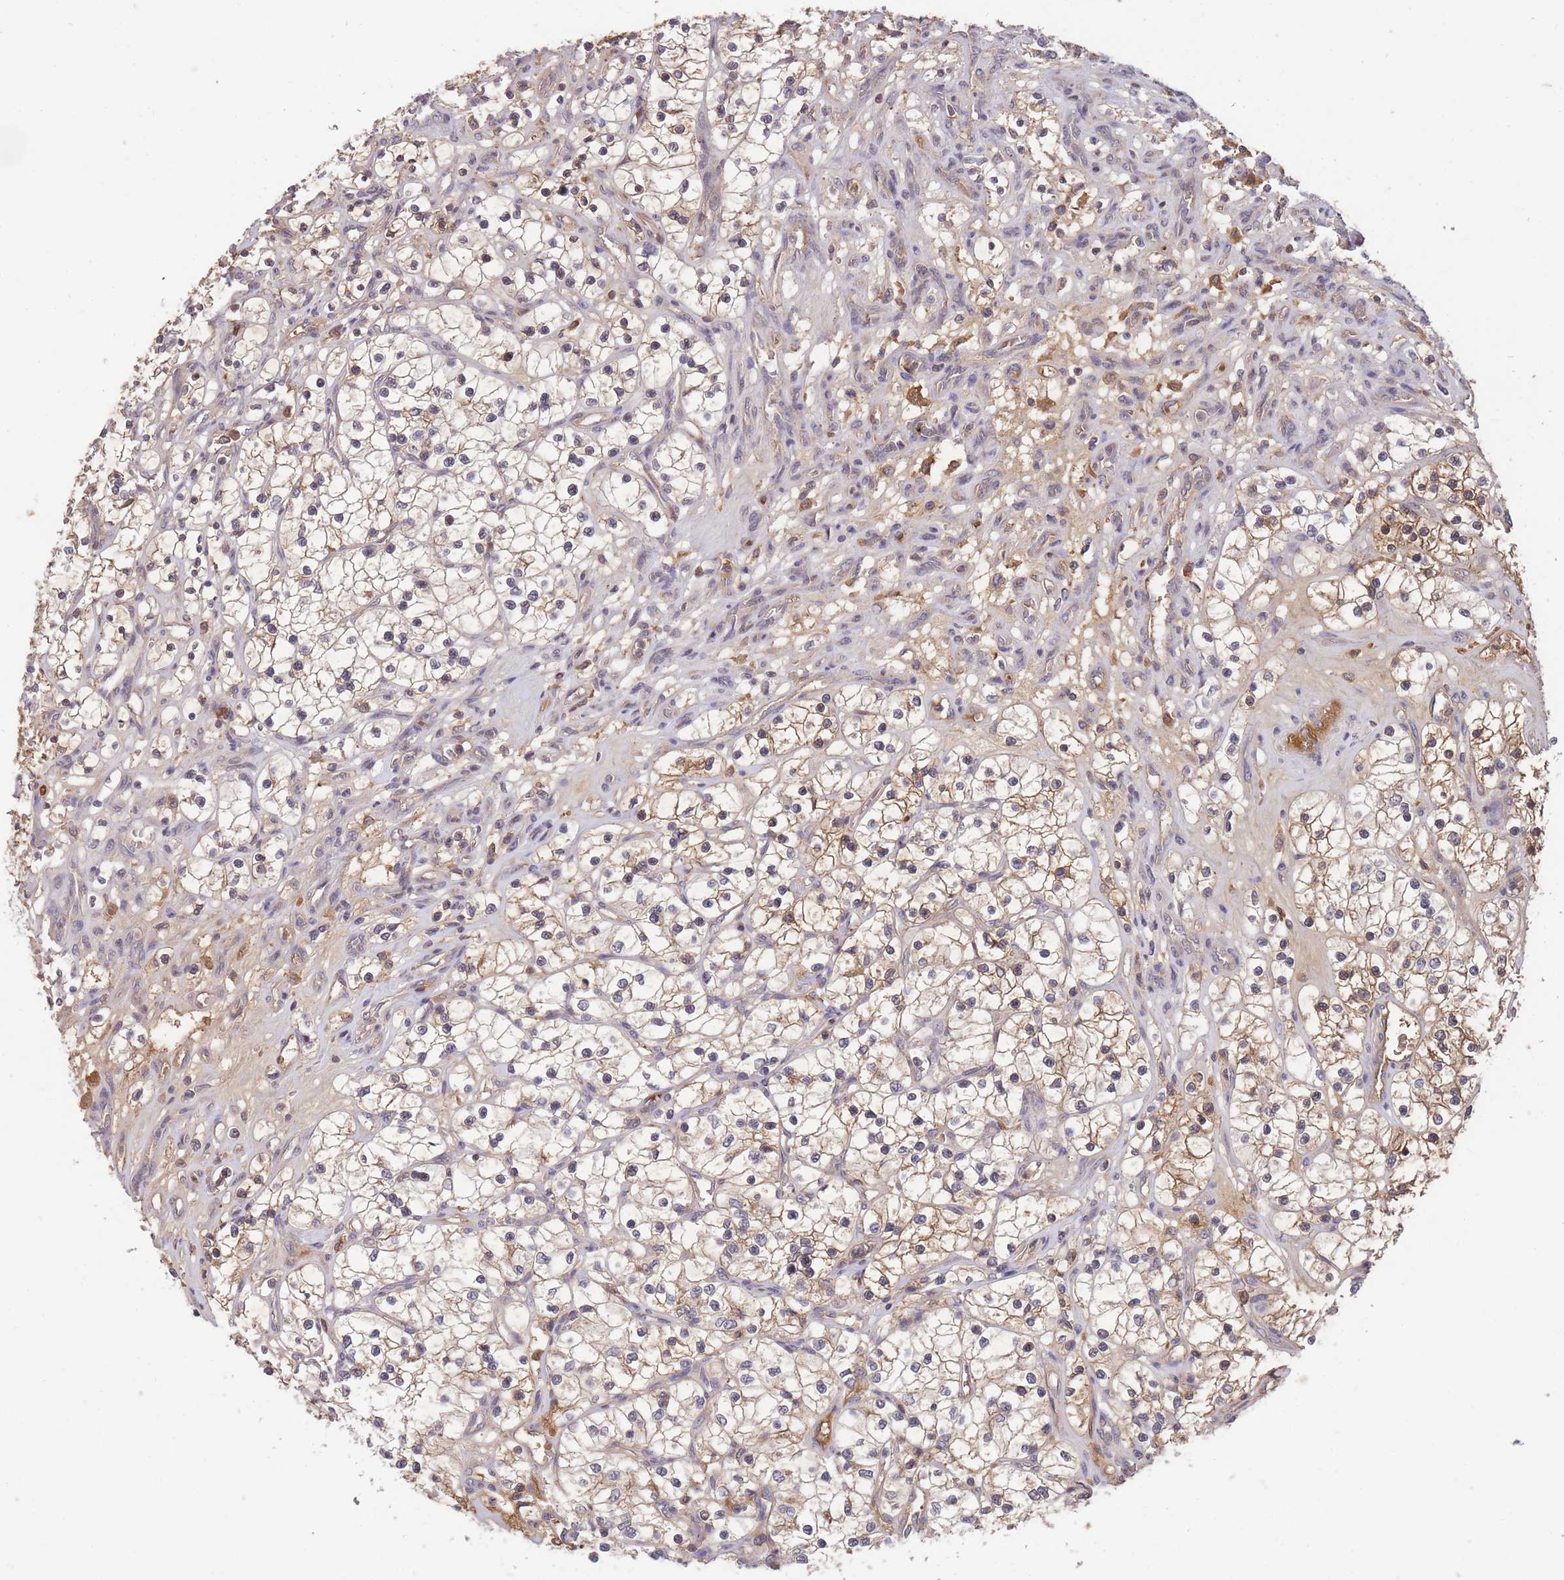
{"staining": {"intensity": "moderate", "quantity": "25%-75%", "location": "cytoplasmic/membranous"}, "tissue": "renal cancer", "cell_type": "Tumor cells", "image_type": "cancer", "snomed": [{"axis": "morphology", "description": "Adenocarcinoma, NOS"}, {"axis": "topography", "description": "Kidney"}], "caption": "A histopathology image showing moderate cytoplasmic/membranous positivity in about 25%-75% of tumor cells in renal cancer, as visualized by brown immunohistochemical staining.", "gene": "RALGDS", "patient": {"sex": "female", "age": 69}}